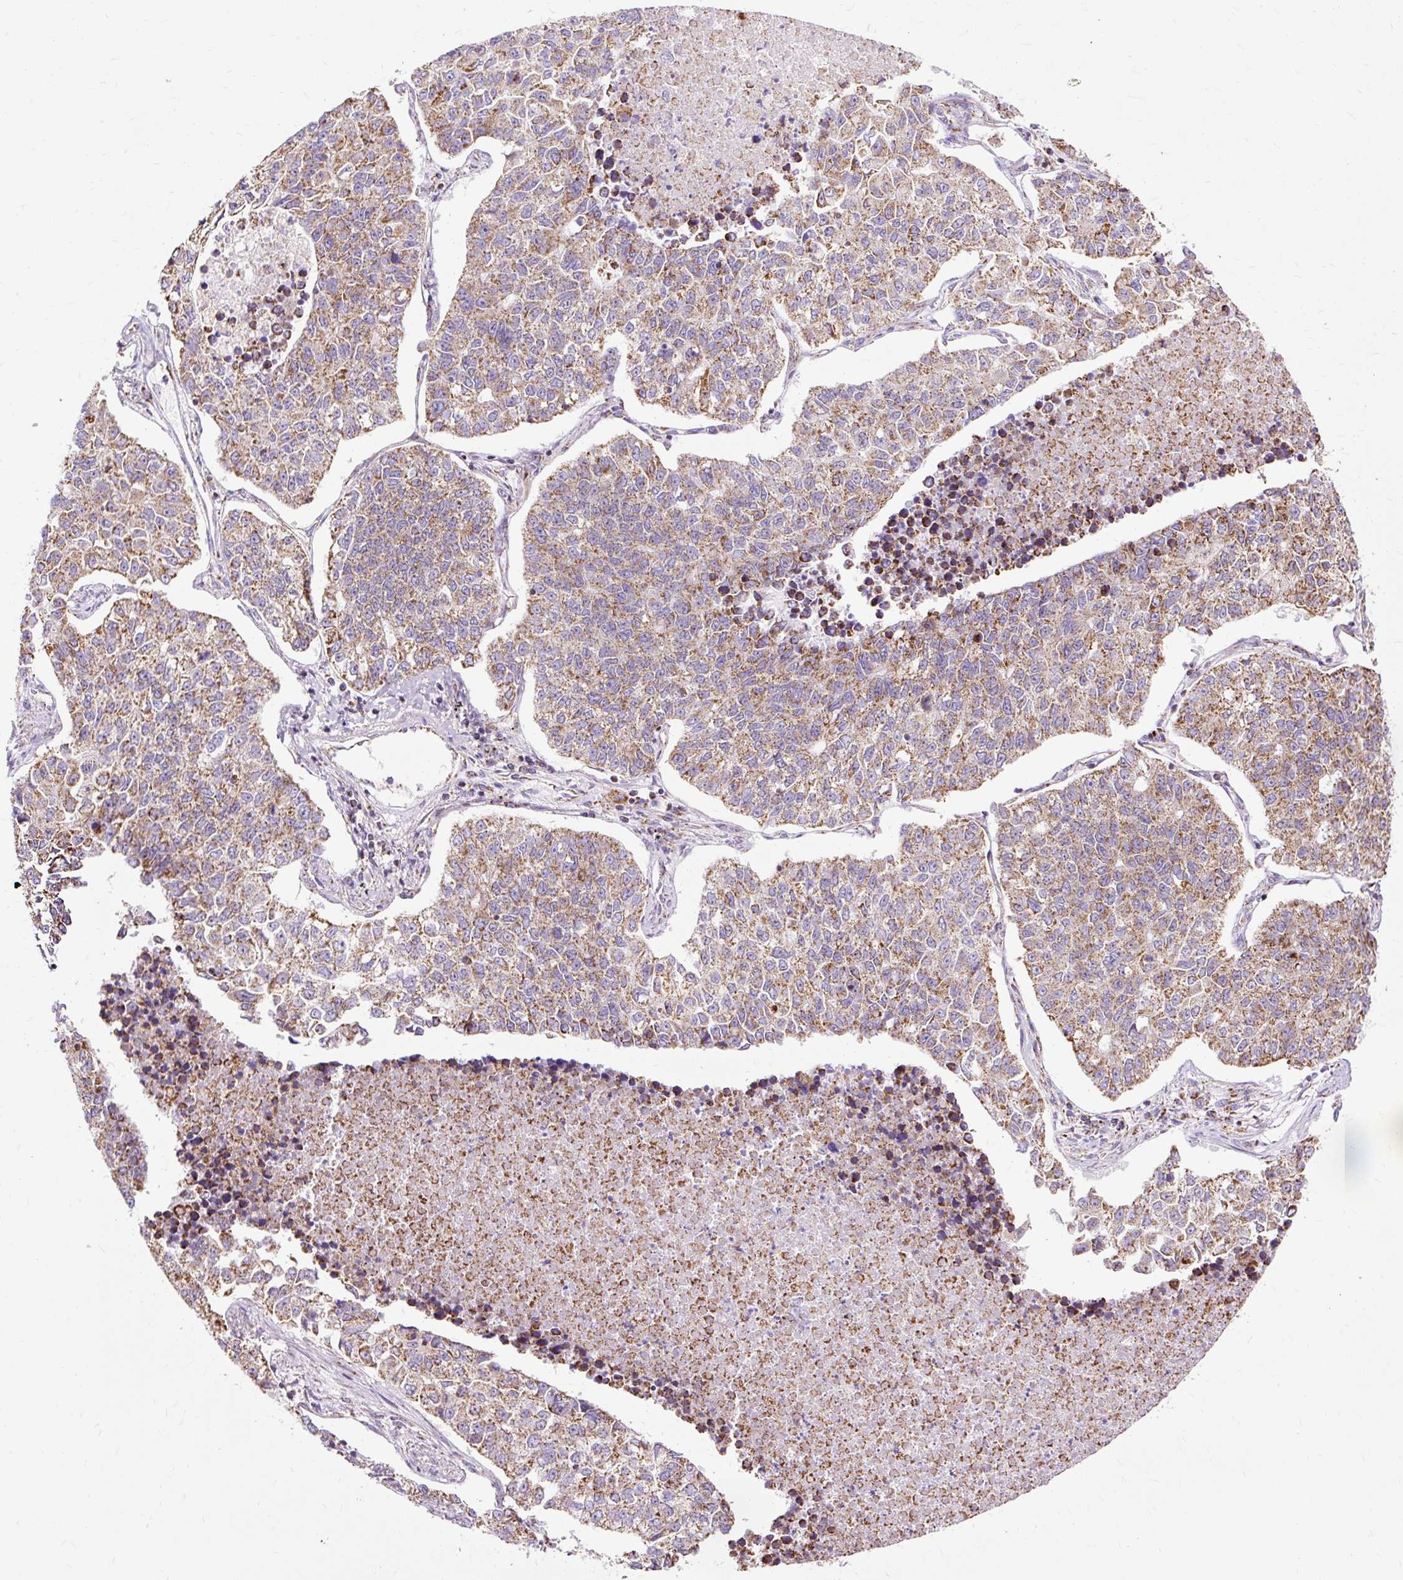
{"staining": {"intensity": "moderate", "quantity": ">75%", "location": "cytoplasmic/membranous"}, "tissue": "lung cancer", "cell_type": "Tumor cells", "image_type": "cancer", "snomed": [{"axis": "morphology", "description": "Adenocarcinoma, NOS"}, {"axis": "topography", "description": "Lung"}], "caption": "Immunohistochemical staining of lung cancer (adenocarcinoma) demonstrates medium levels of moderate cytoplasmic/membranous staining in approximately >75% of tumor cells.", "gene": "DLAT", "patient": {"sex": "male", "age": 49}}